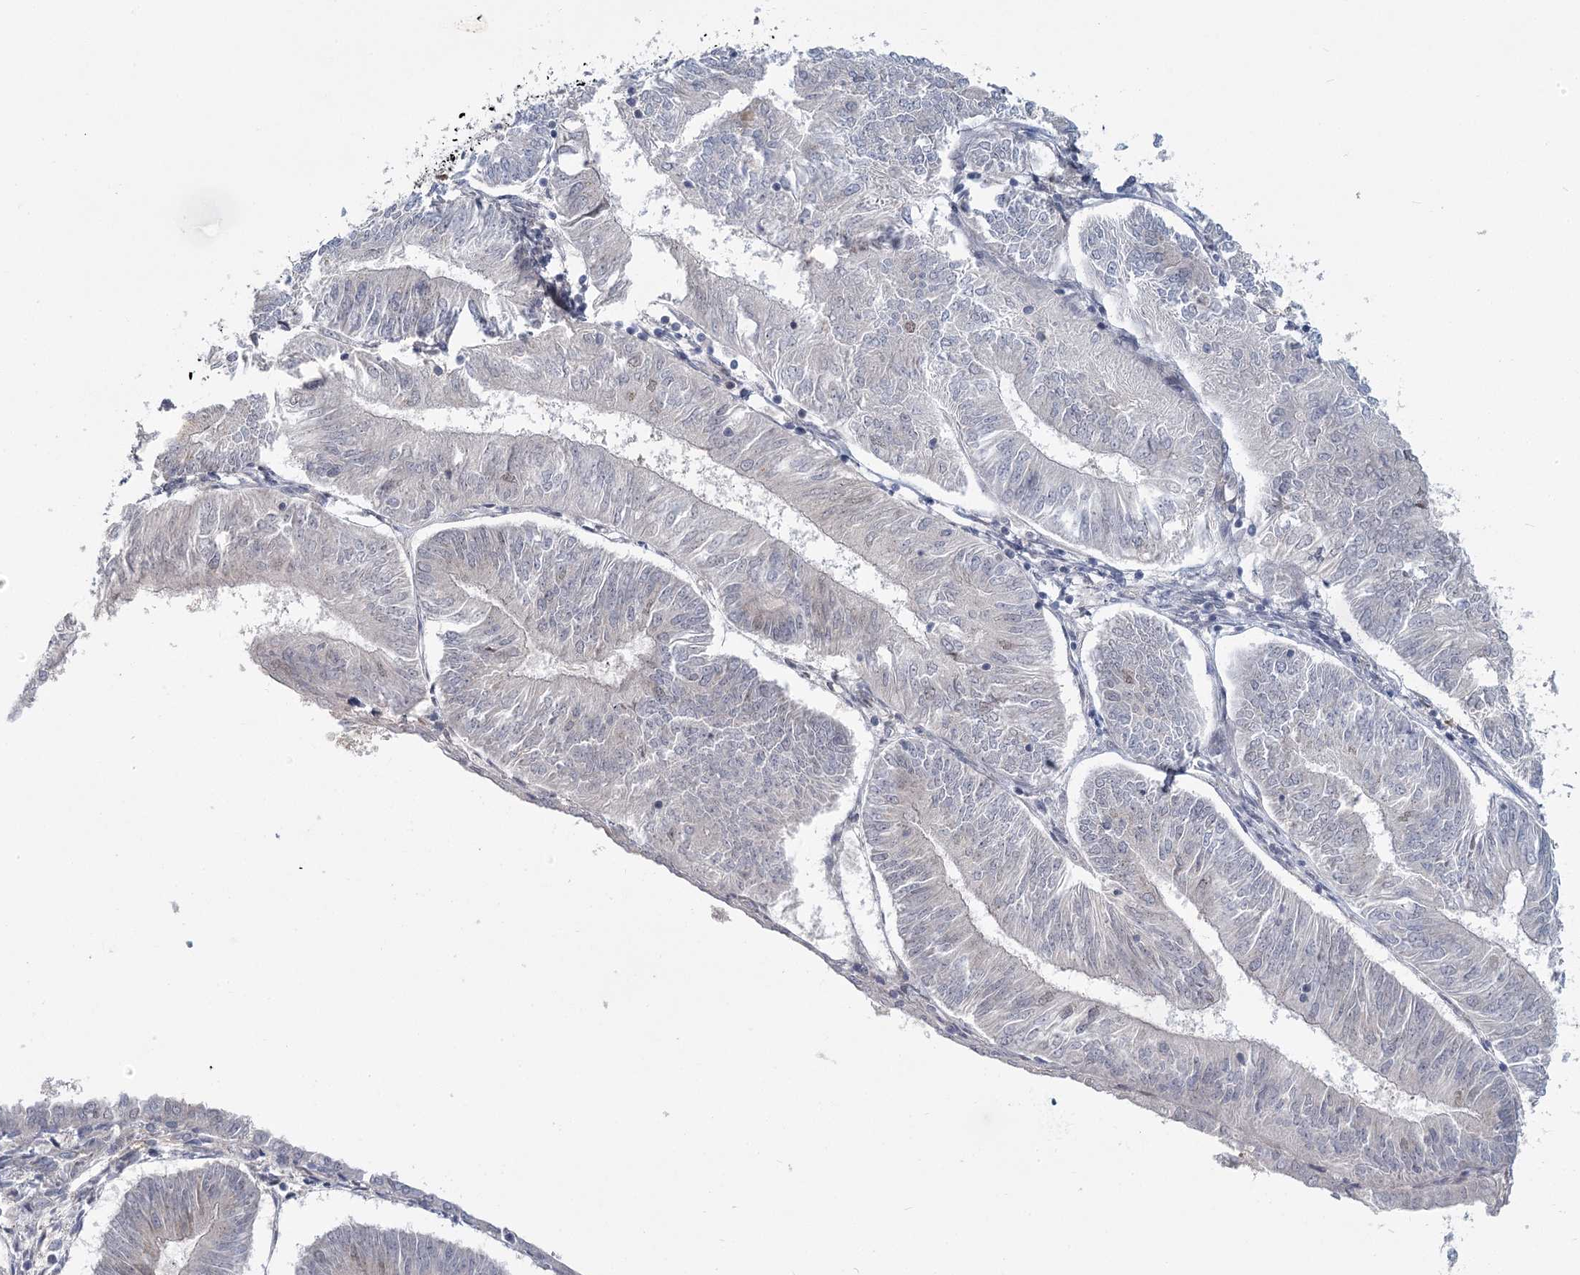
{"staining": {"intensity": "negative", "quantity": "none", "location": "none"}, "tissue": "endometrial cancer", "cell_type": "Tumor cells", "image_type": "cancer", "snomed": [{"axis": "morphology", "description": "Adenocarcinoma, NOS"}, {"axis": "topography", "description": "Endometrium"}], "caption": "IHC image of neoplastic tissue: human adenocarcinoma (endometrial) stained with DAB exhibits no significant protein expression in tumor cells.", "gene": "USP11", "patient": {"sex": "female", "age": 58}}